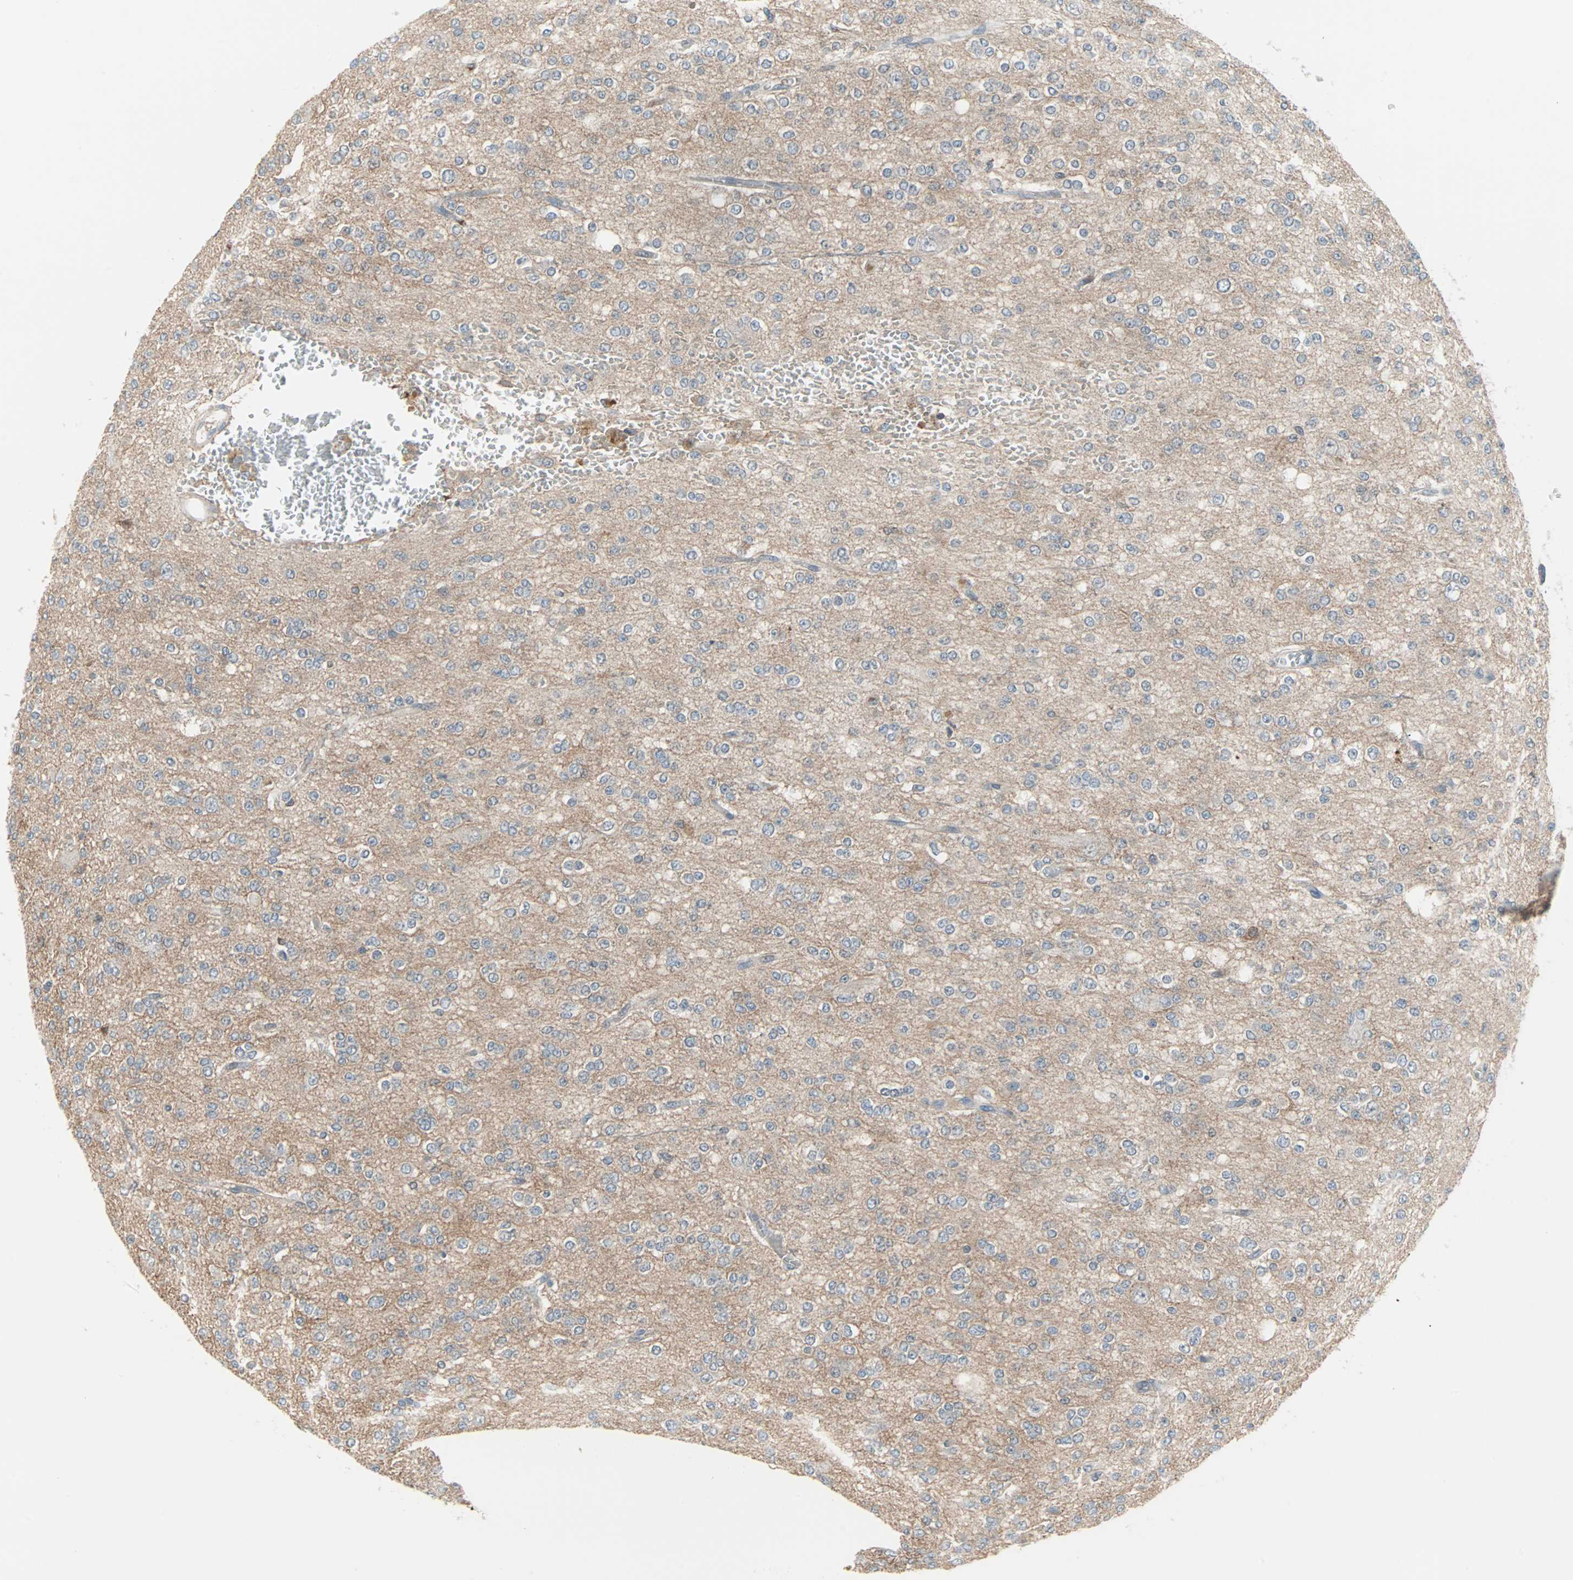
{"staining": {"intensity": "negative", "quantity": "none", "location": "none"}, "tissue": "glioma", "cell_type": "Tumor cells", "image_type": "cancer", "snomed": [{"axis": "morphology", "description": "Glioma, malignant, Low grade"}, {"axis": "topography", "description": "Brain"}], "caption": "Tumor cells show no significant positivity in malignant glioma (low-grade).", "gene": "CASP3", "patient": {"sex": "male", "age": 38}}